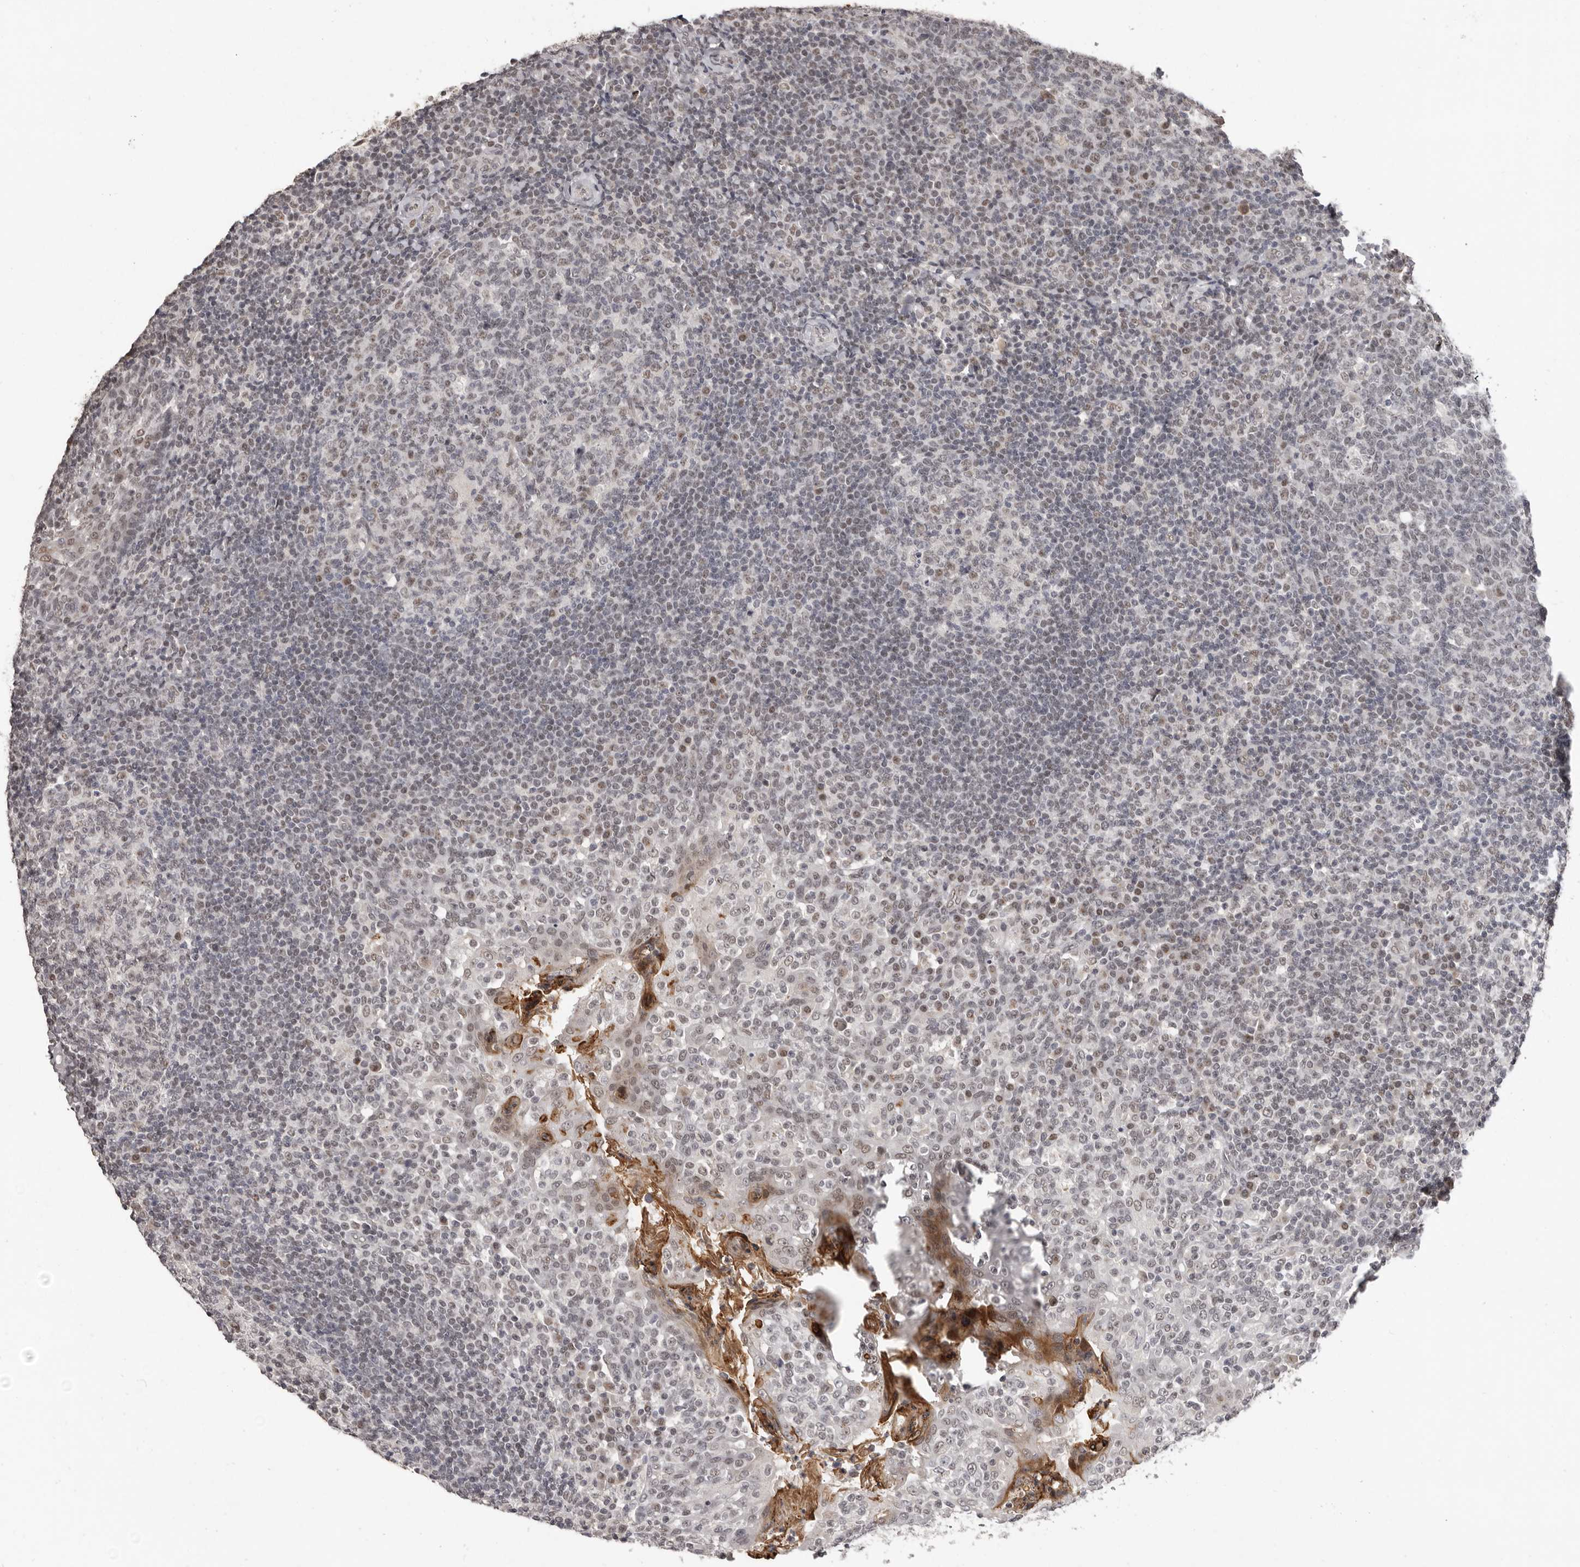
{"staining": {"intensity": "weak", "quantity": "<25%", "location": "nuclear"}, "tissue": "tonsil", "cell_type": "Germinal center cells", "image_type": "normal", "snomed": [{"axis": "morphology", "description": "Normal tissue, NOS"}, {"axis": "topography", "description": "Tonsil"}], "caption": "This is an IHC histopathology image of unremarkable tonsil. There is no positivity in germinal center cells.", "gene": "SRCAP", "patient": {"sex": "female", "age": 19}}